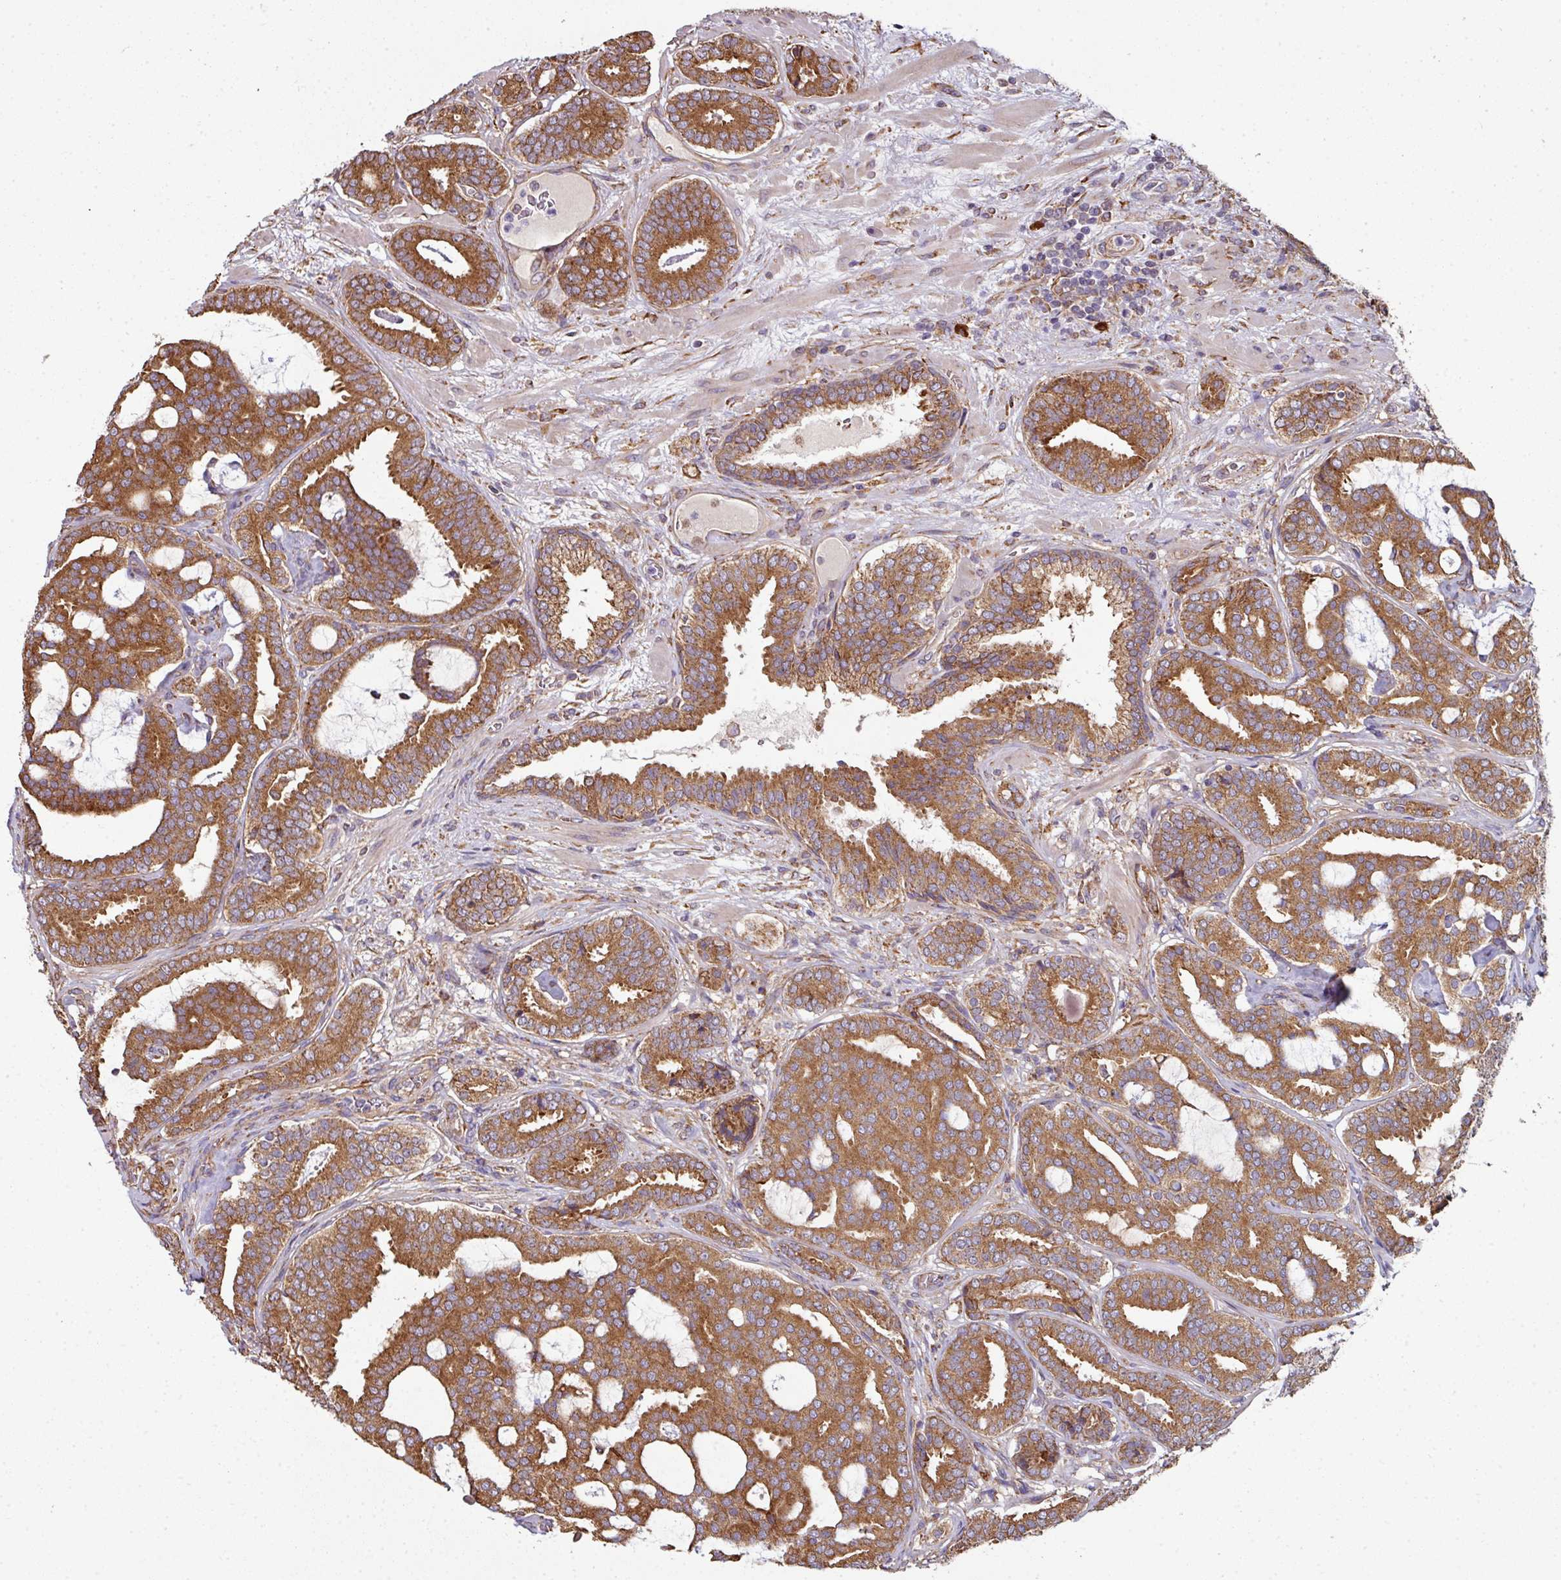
{"staining": {"intensity": "moderate", "quantity": ">75%", "location": "cytoplasmic/membranous"}, "tissue": "prostate cancer", "cell_type": "Tumor cells", "image_type": "cancer", "snomed": [{"axis": "morphology", "description": "Adenocarcinoma, High grade"}, {"axis": "topography", "description": "Prostate"}], "caption": "This histopathology image demonstrates immunohistochemistry staining of human prostate cancer, with medium moderate cytoplasmic/membranous positivity in about >75% of tumor cells.", "gene": "FAT4", "patient": {"sex": "male", "age": 65}}